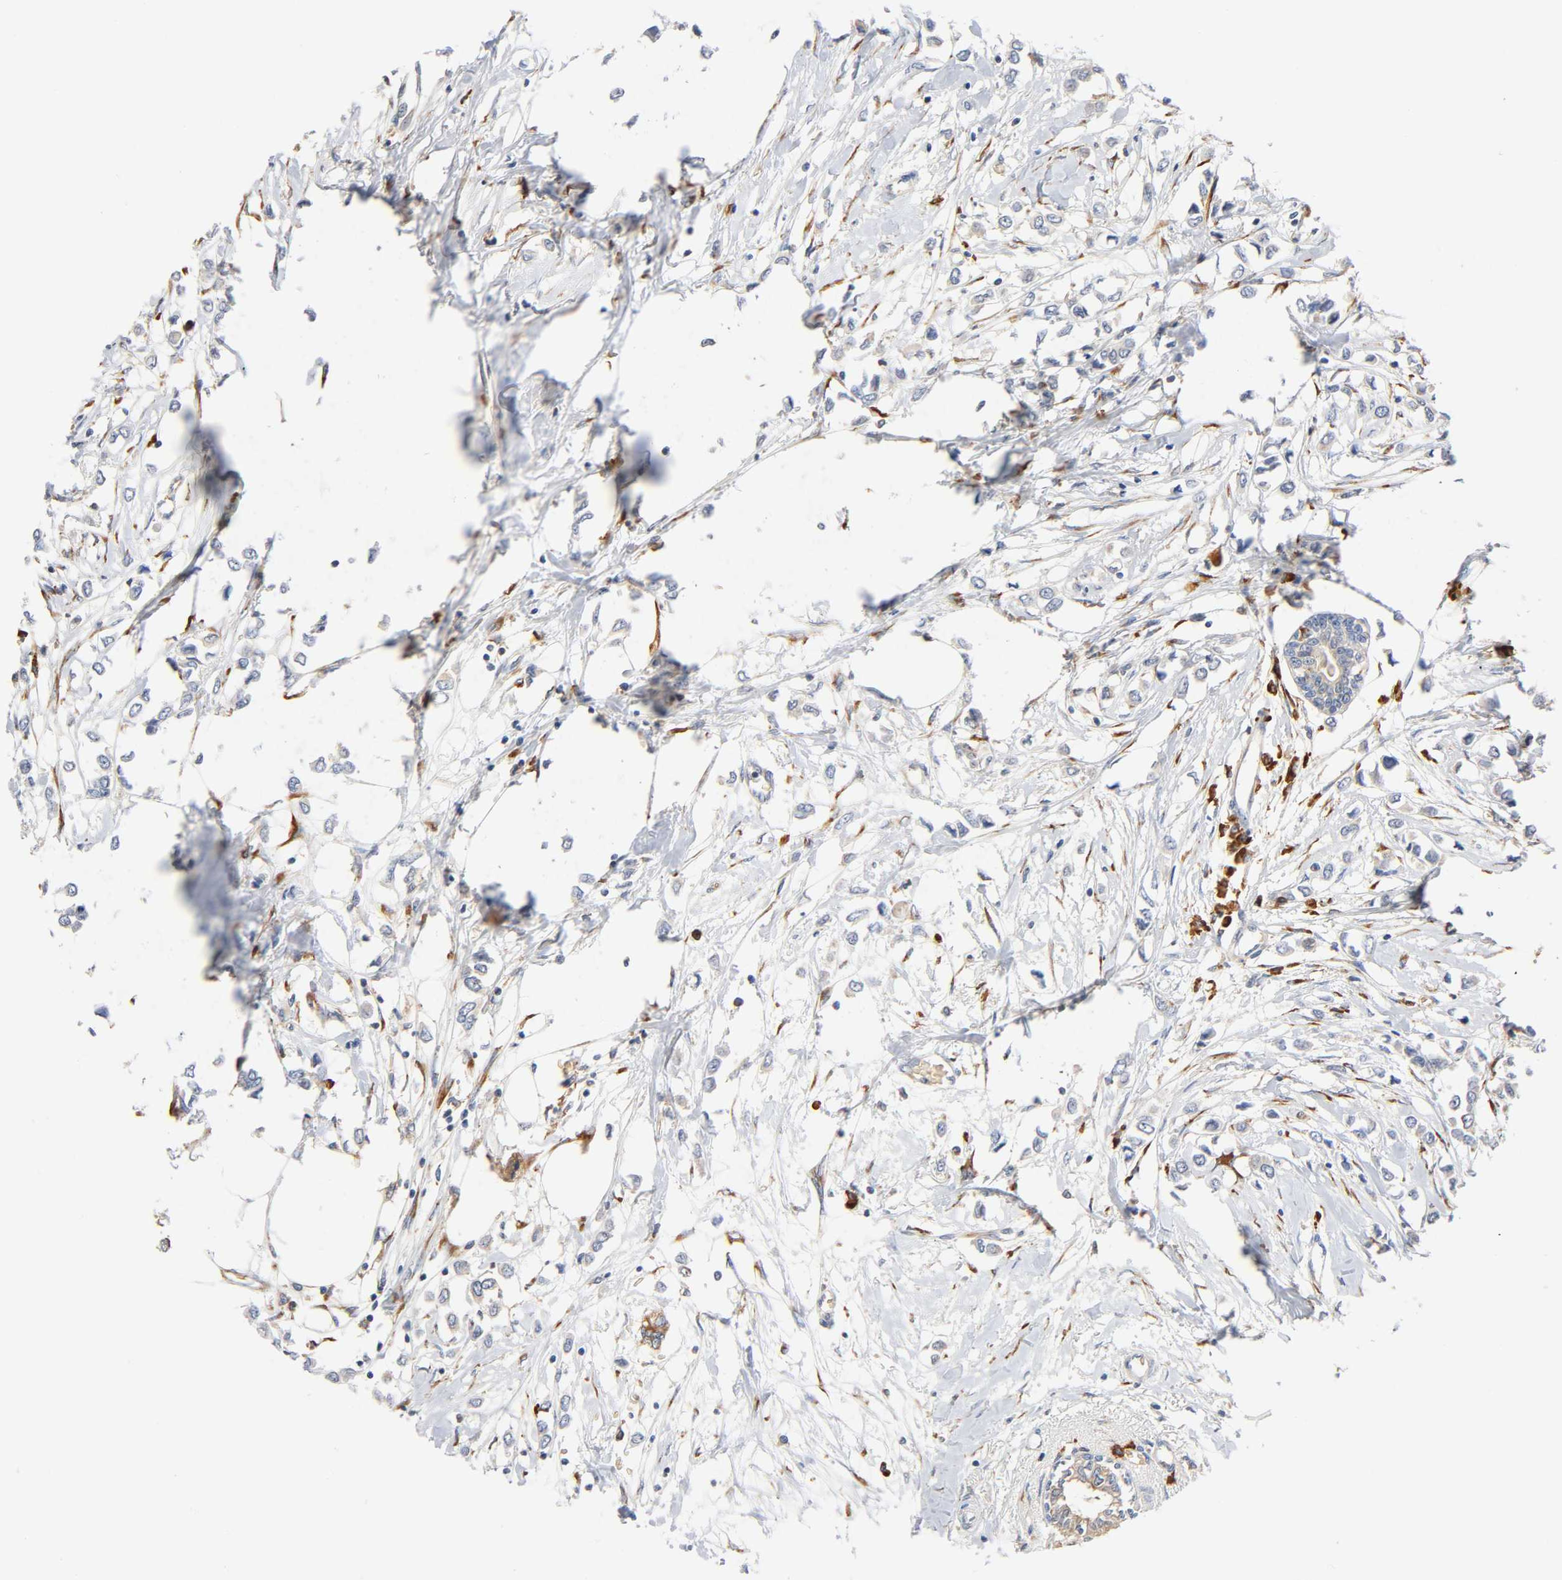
{"staining": {"intensity": "negative", "quantity": "none", "location": "none"}, "tissue": "breast cancer", "cell_type": "Tumor cells", "image_type": "cancer", "snomed": [{"axis": "morphology", "description": "Lobular carcinoma"}, {"axis": "topography", "description": "Breast"}], "caption": "An IHC histopathology image of lobular carcinoma (breast) is shown. There is no staining in tumor cells of lobular carcinoma (breast).", "gene": "UCKL1", "patient": {"sex": "female", "age": 51}}